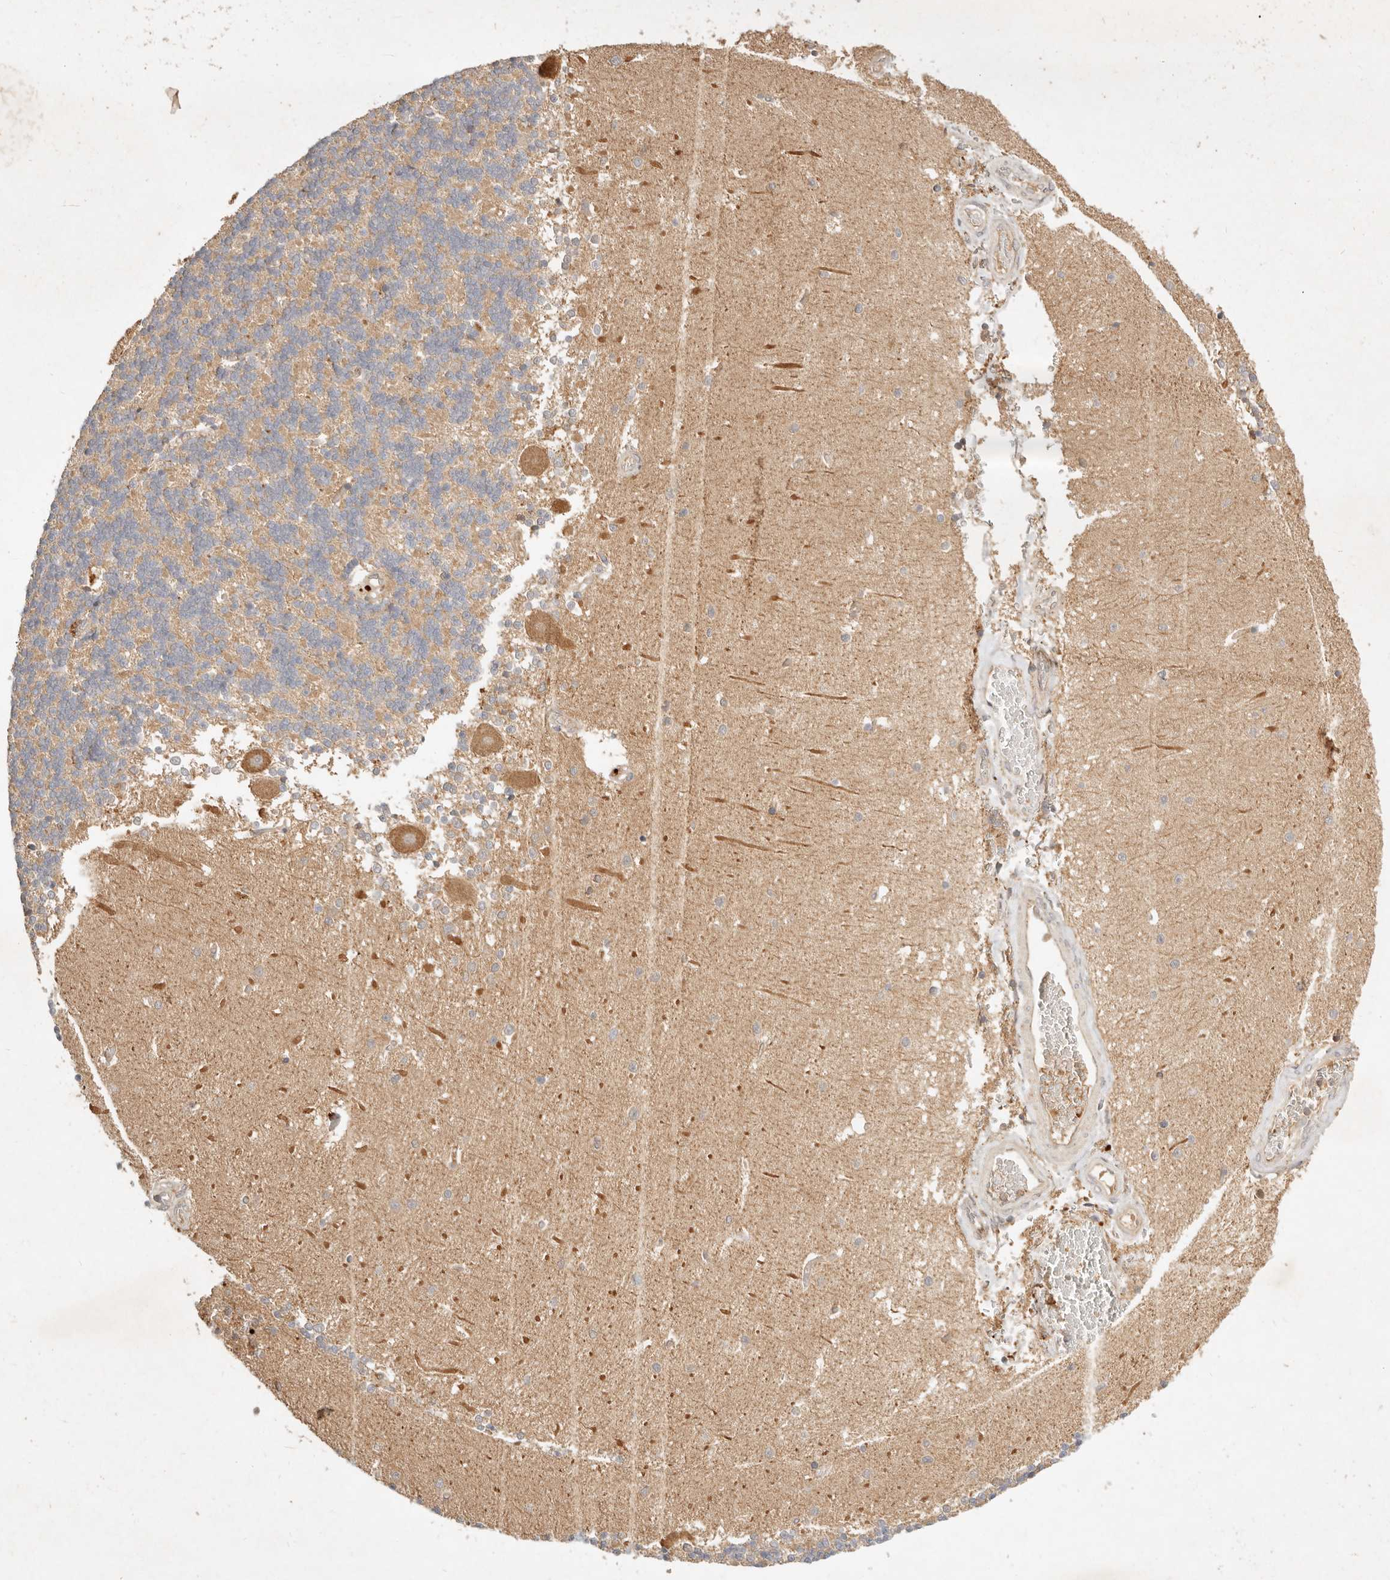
{"staining": {"intensity": "moderate", "quantity": "25%-75%", "location": "cytoplasmic/membranous"}, "tissue": "cerebellum", "cell_type": "Cells in granular layer", "image_type": "normal", "snomed": [{"axis": "morphology", "description": "Normal tissue, NOS"}, {"axis": "topography", "description": "Cerebellum"}], "caption": "Approximately 25%-75% of cells in granular layer in benign human cerebellum exhibit moderate cytoplasmic/membranous protein staining as visualized by brown immunohistochemical staining.", "gene": "FREM2", "patient": {"sex": "male", "age": 37}}